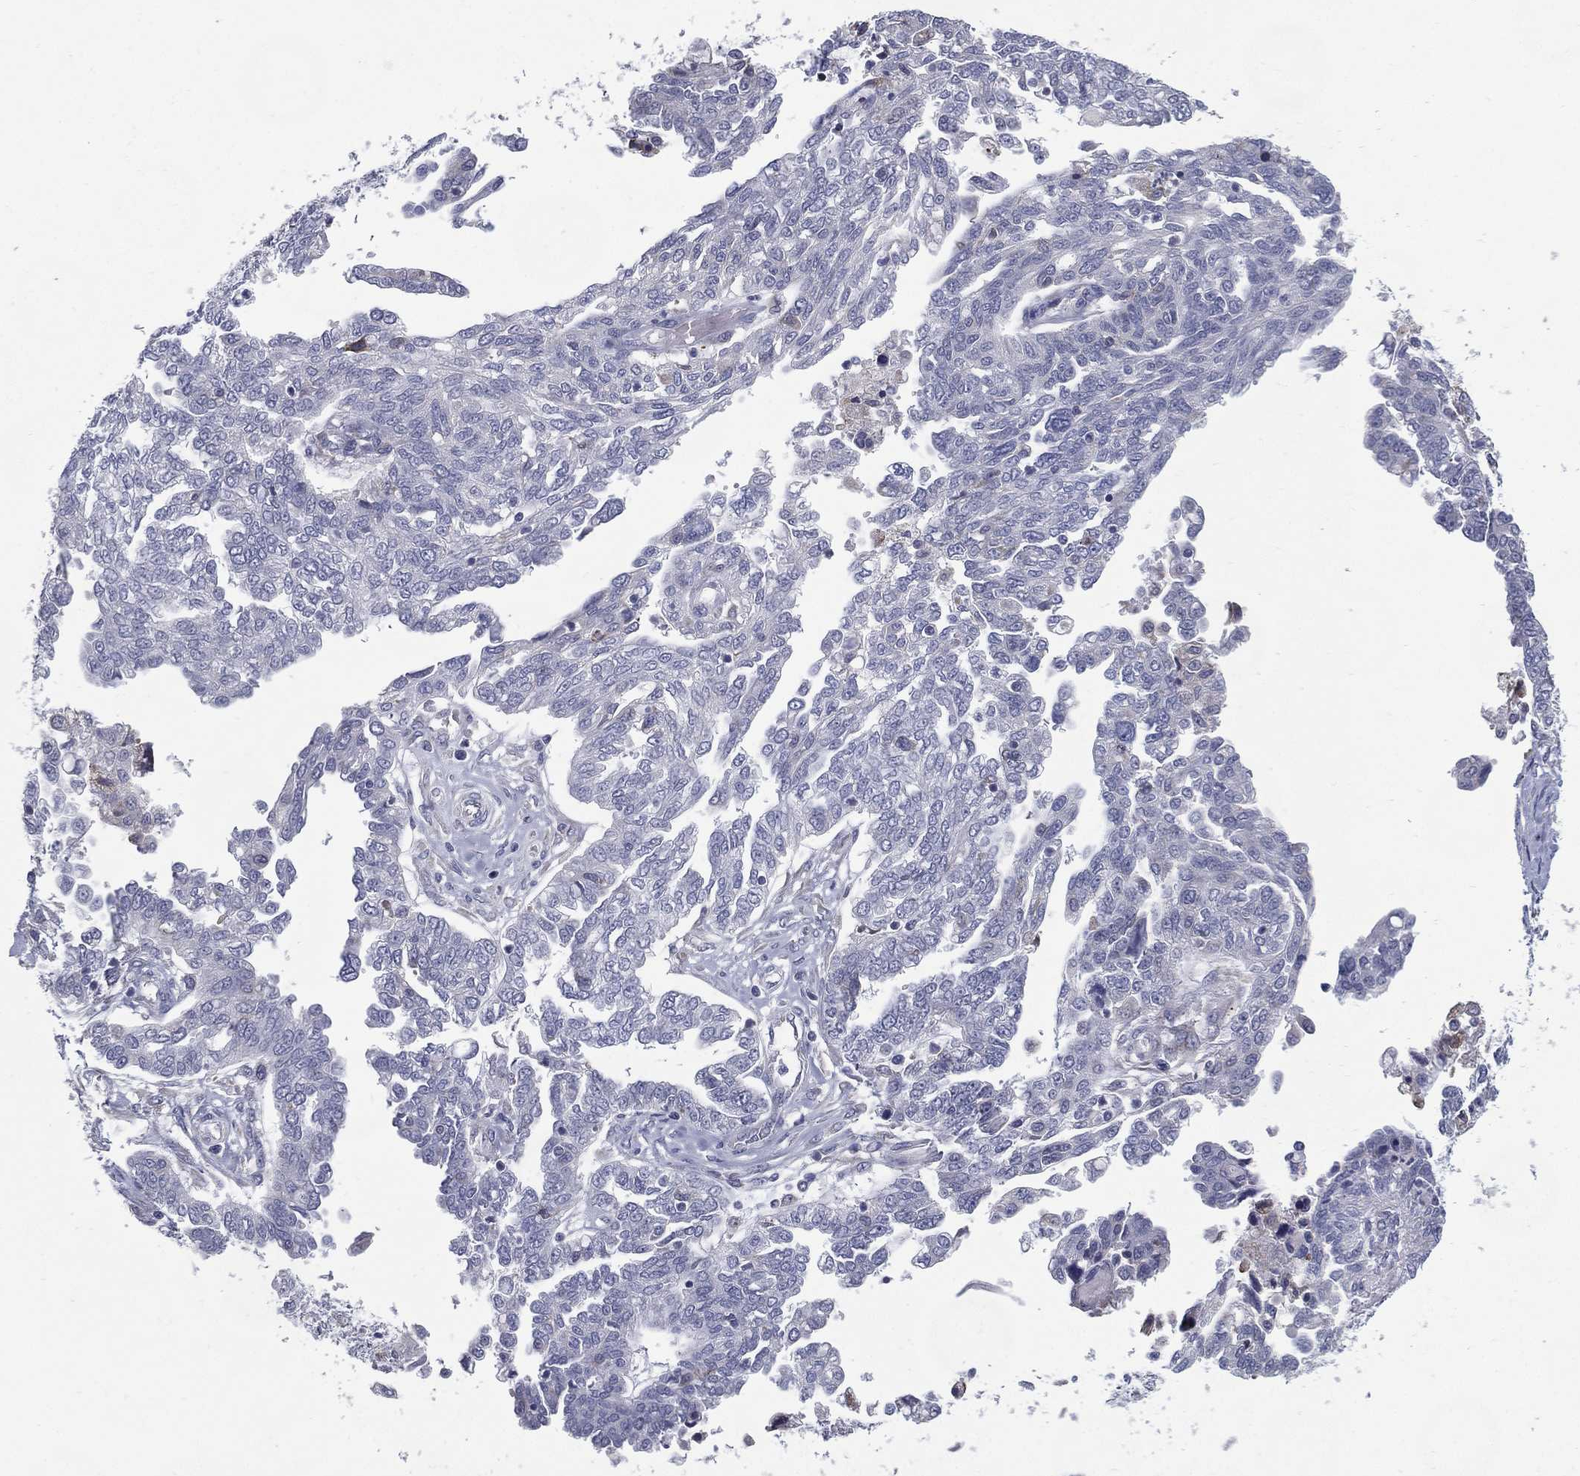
{"staining": {"intensity": "negative", "quantity": "none", "location": "none"}, "tissue": "ovarian cancer", "cell_type": "Tumor cells", "image_type": "cancer", "snomed": [{"axis": "morphology", "description": "Cystadenocarcinoma, serous, NOS"}, {"axis": "topography", "description": "Ovary"}], "caption": "A high-resolution image shows immunohistochemistry (IHC) staining of ovarian serous cystadenocarcinoma, which displays no significant expression in tumor cells. (Stains: DAB (3,3'-diaminobenzidine) immunohistochemistry (IHC) with hematoxylin counter stain, Microscopy: brightfield microscopy at high magnification).", "gene": "C19orf18", "patient": {"sex": "female", "age": 67}}